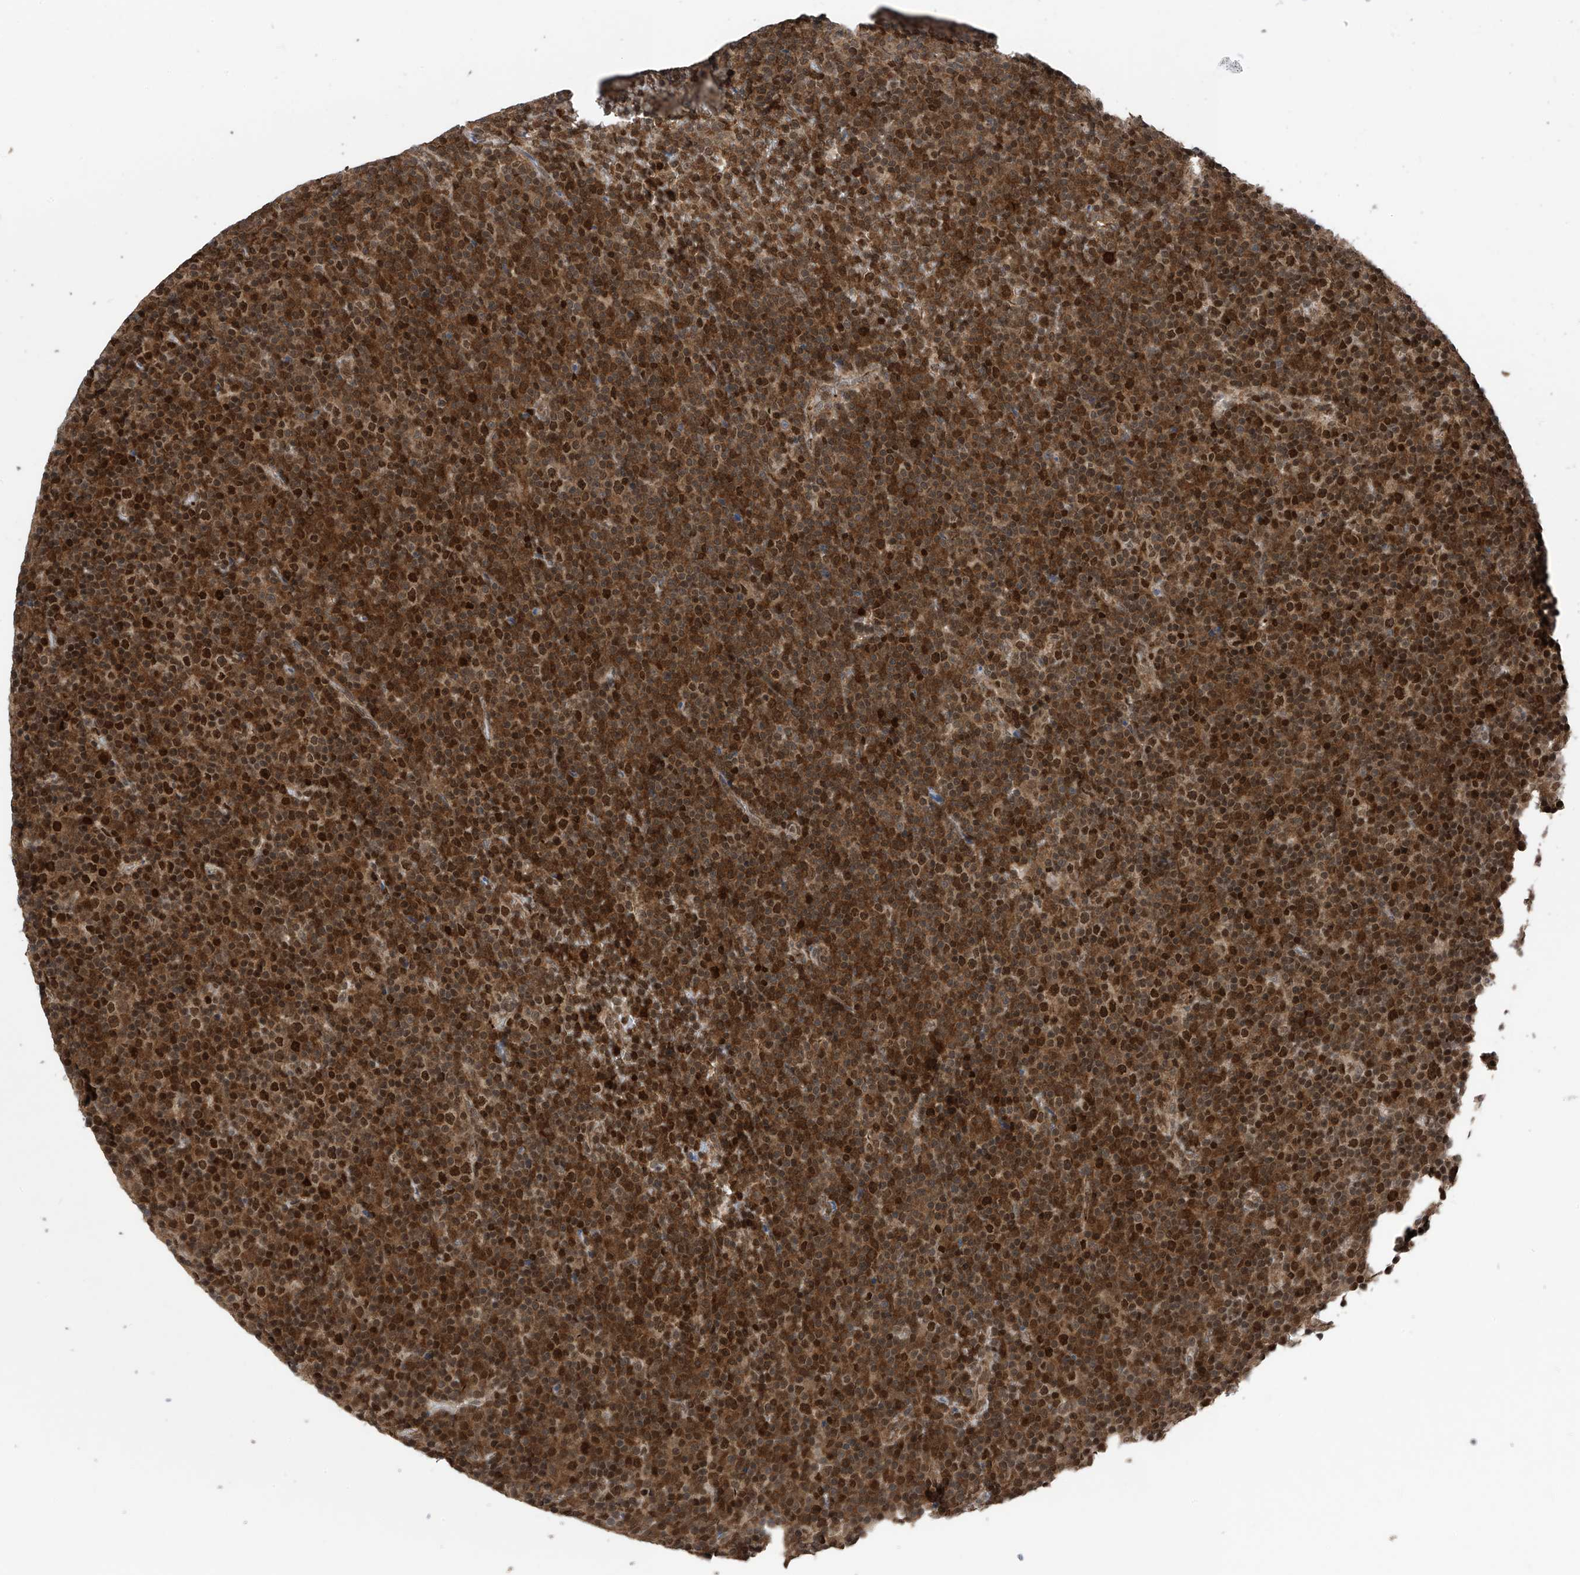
{"staining": {"intensity": "strong", "quantity": "25%-75%", "location": "nuclear"}, "tissue": "lymphoma", "cell_type": "Tumor cells", "image_type": "cancer", "snomed": [{"axis": "morphology", "description": "Malignant lymphoma, non-Hodgkin's type, Low grade"}, {"axis": "topography", "description": "Lymph node"}], "caption": "Human lymphoma stained for a protein (brown) shows strong nuclear positive expression in approximately 25%-75% of tumor cells.", "gene": "DNAJC9", "patient": {"sex": "female", "age": 67}}